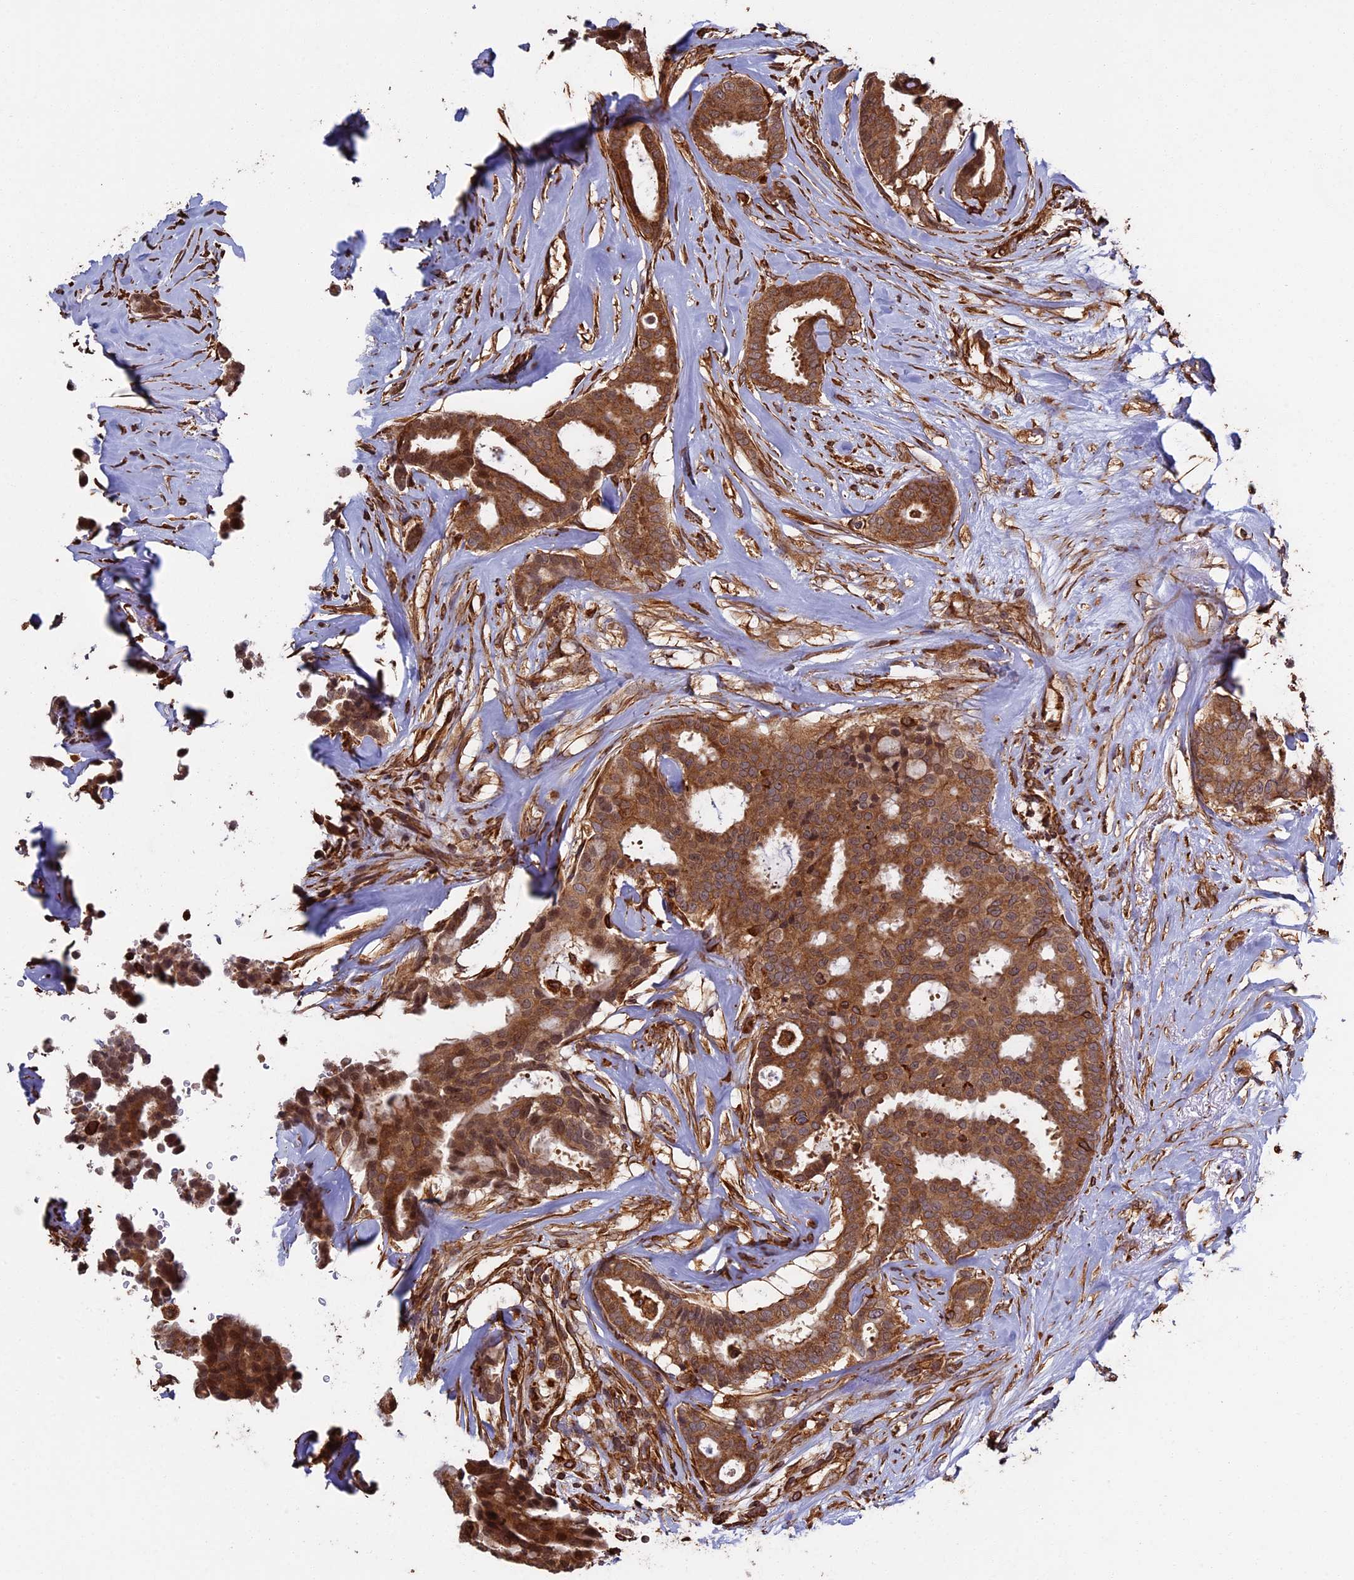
{"staining": {"intensity": "moderate", "quantity": ">75%", "location": "cytoplasmic/membranous"}, "tissue": "breast cancer", "cell_type": "Tumor cells", "image_type": "cancer", "snomed": [{"axis": "morphology", "description": "Duct carcinoma"}, {"axis": "topography", "description": "Breast"}], "caption": "Infiltrating ductal carcinoma (breast) stained with a brown dye exhibits moderate cytoplasmic/membranous positive positivity in approximately >75% of tumor cells.", "gene": "CCDC124", "patient": {"sex": "female", "age": 75}}